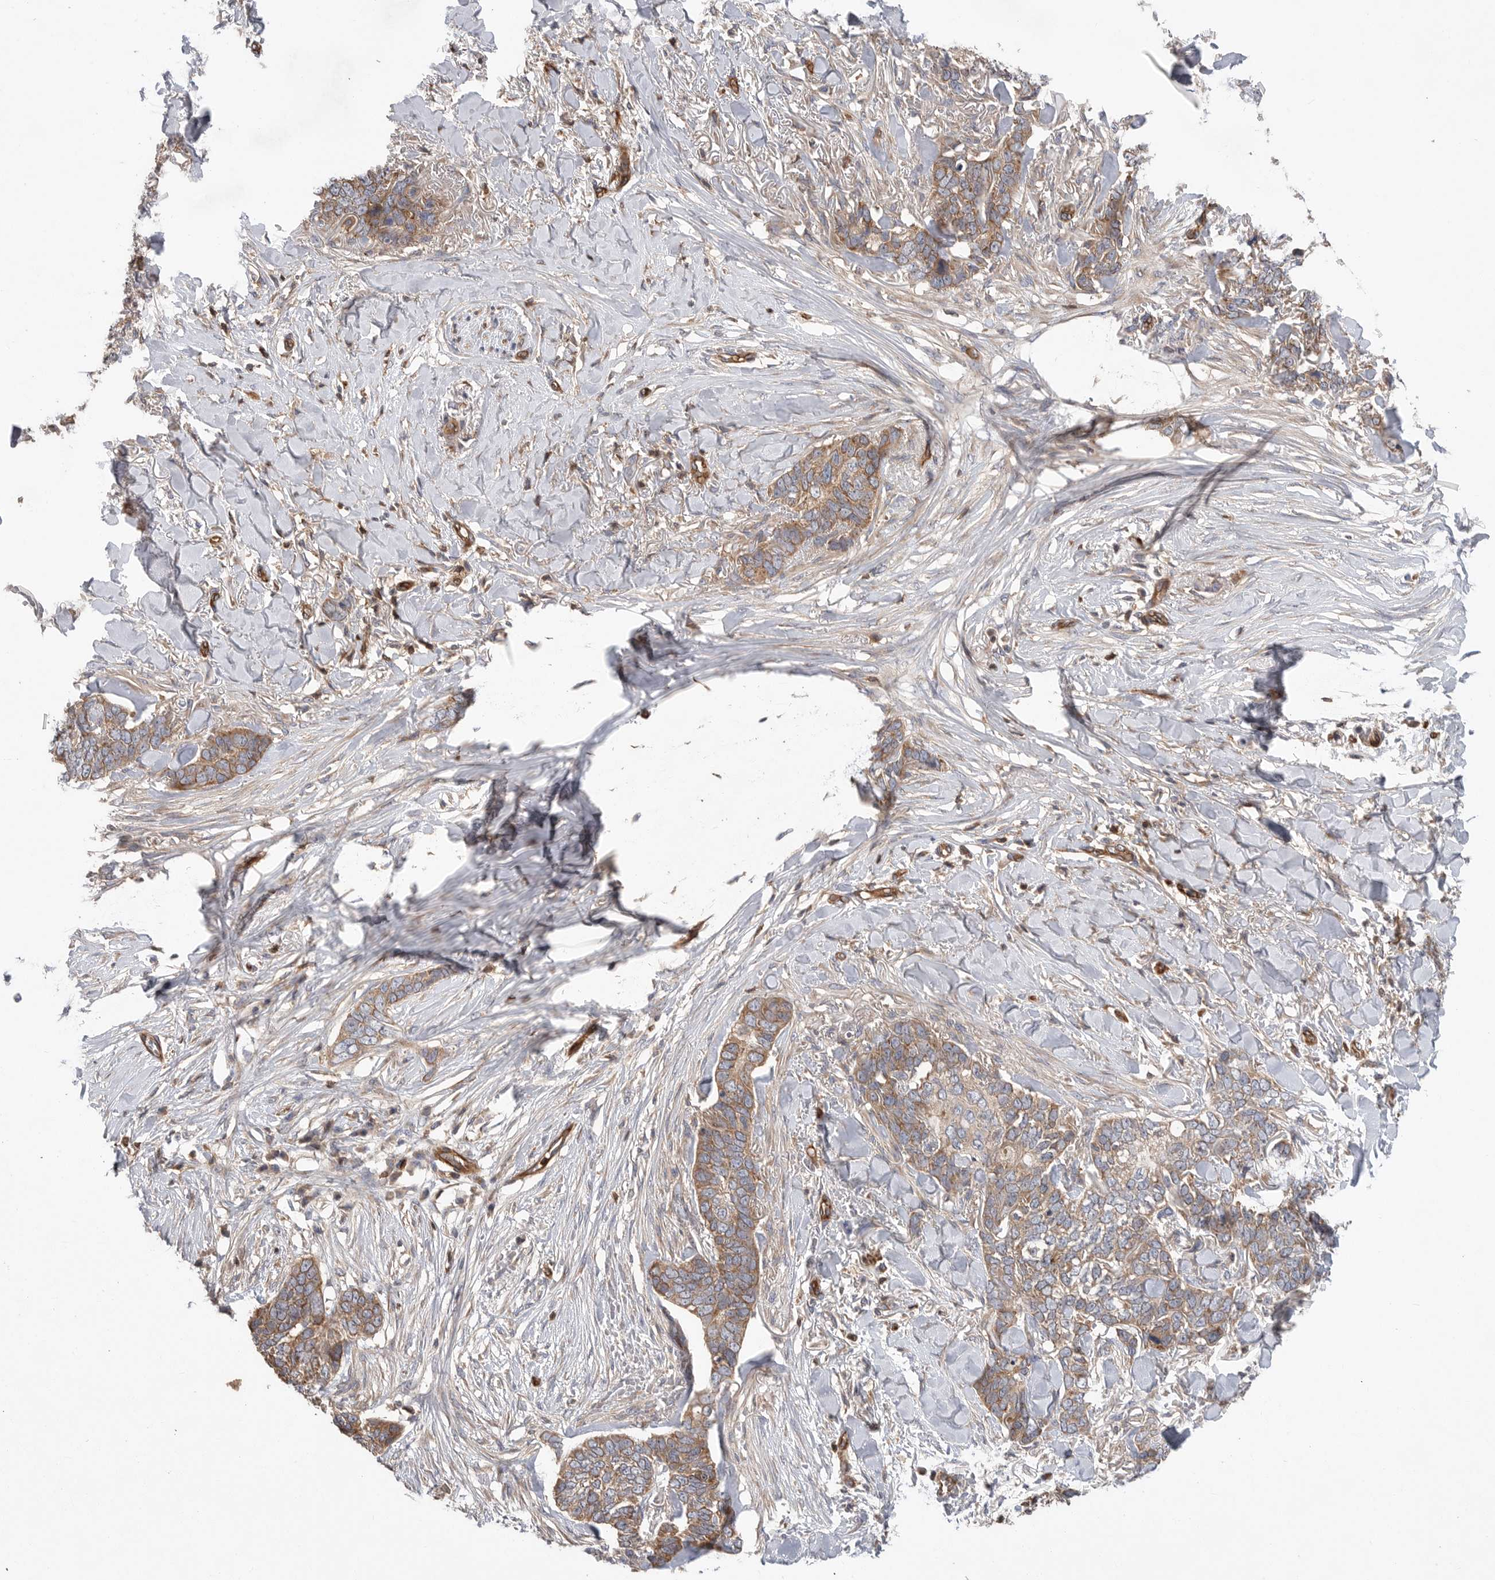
{"staining": {"intensity": "moderate", "quantity": ">75%", "location": "cytoplasmic/membranous"}, "tissue": "skin cancer", "cell_type": "Tumor cells", "image_type": "cancer", "snomed": [{"axis": "morphology", "description": "Normal tissue, NOS"}, {"axis": "morphology", "description": "Basal cell carcinoma"}, {"axis": "topography", "description": "Skin"}], "caption": "There is medium levels of moderate cytoplasmic/membranous staining in tumor cells of skin basal cell carcinoma, as demonstrated by immunohistochemical staining (brown color).", "gene": "PRKCH", "patient": {"sex": "male", "age": 77}}